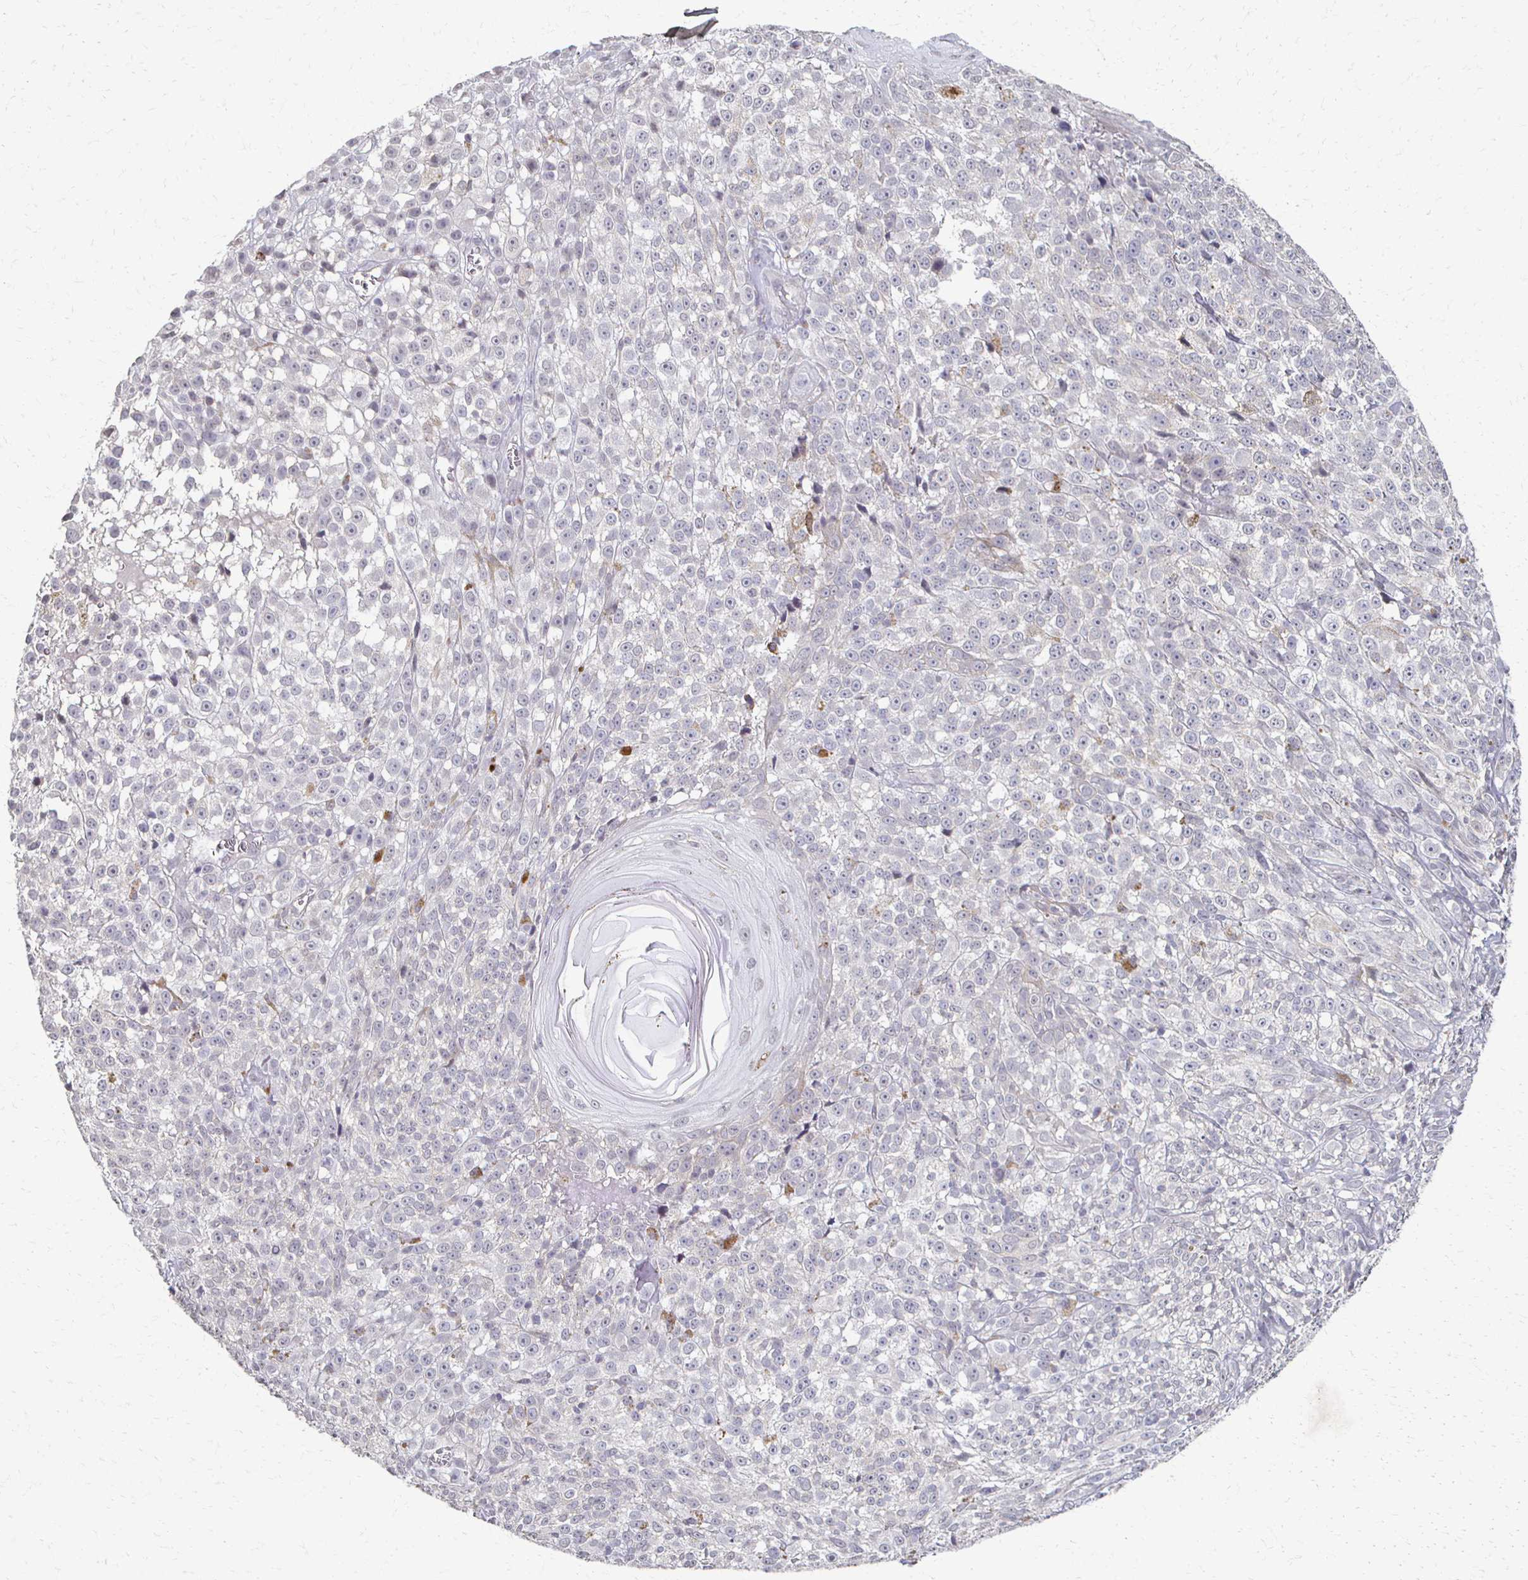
{"staining": {"intensity": "negative", "quantity": "none", "location": "none"}, "tissue": "melanoma", "cell_type": "Tumor cells", "image_type": "cancer", "snomed": [{"axis": "morphology", "description": "Malignant melanoma, NOS"}, {"axis": "topography", "description": "Skin"}], "caption": "This is a image of immunohistochemistry staining of malignant melanoma, which shows no positivity in tumor cells.", "gene": "DAB1", "patient": {"sex": "male", "age": 79}}